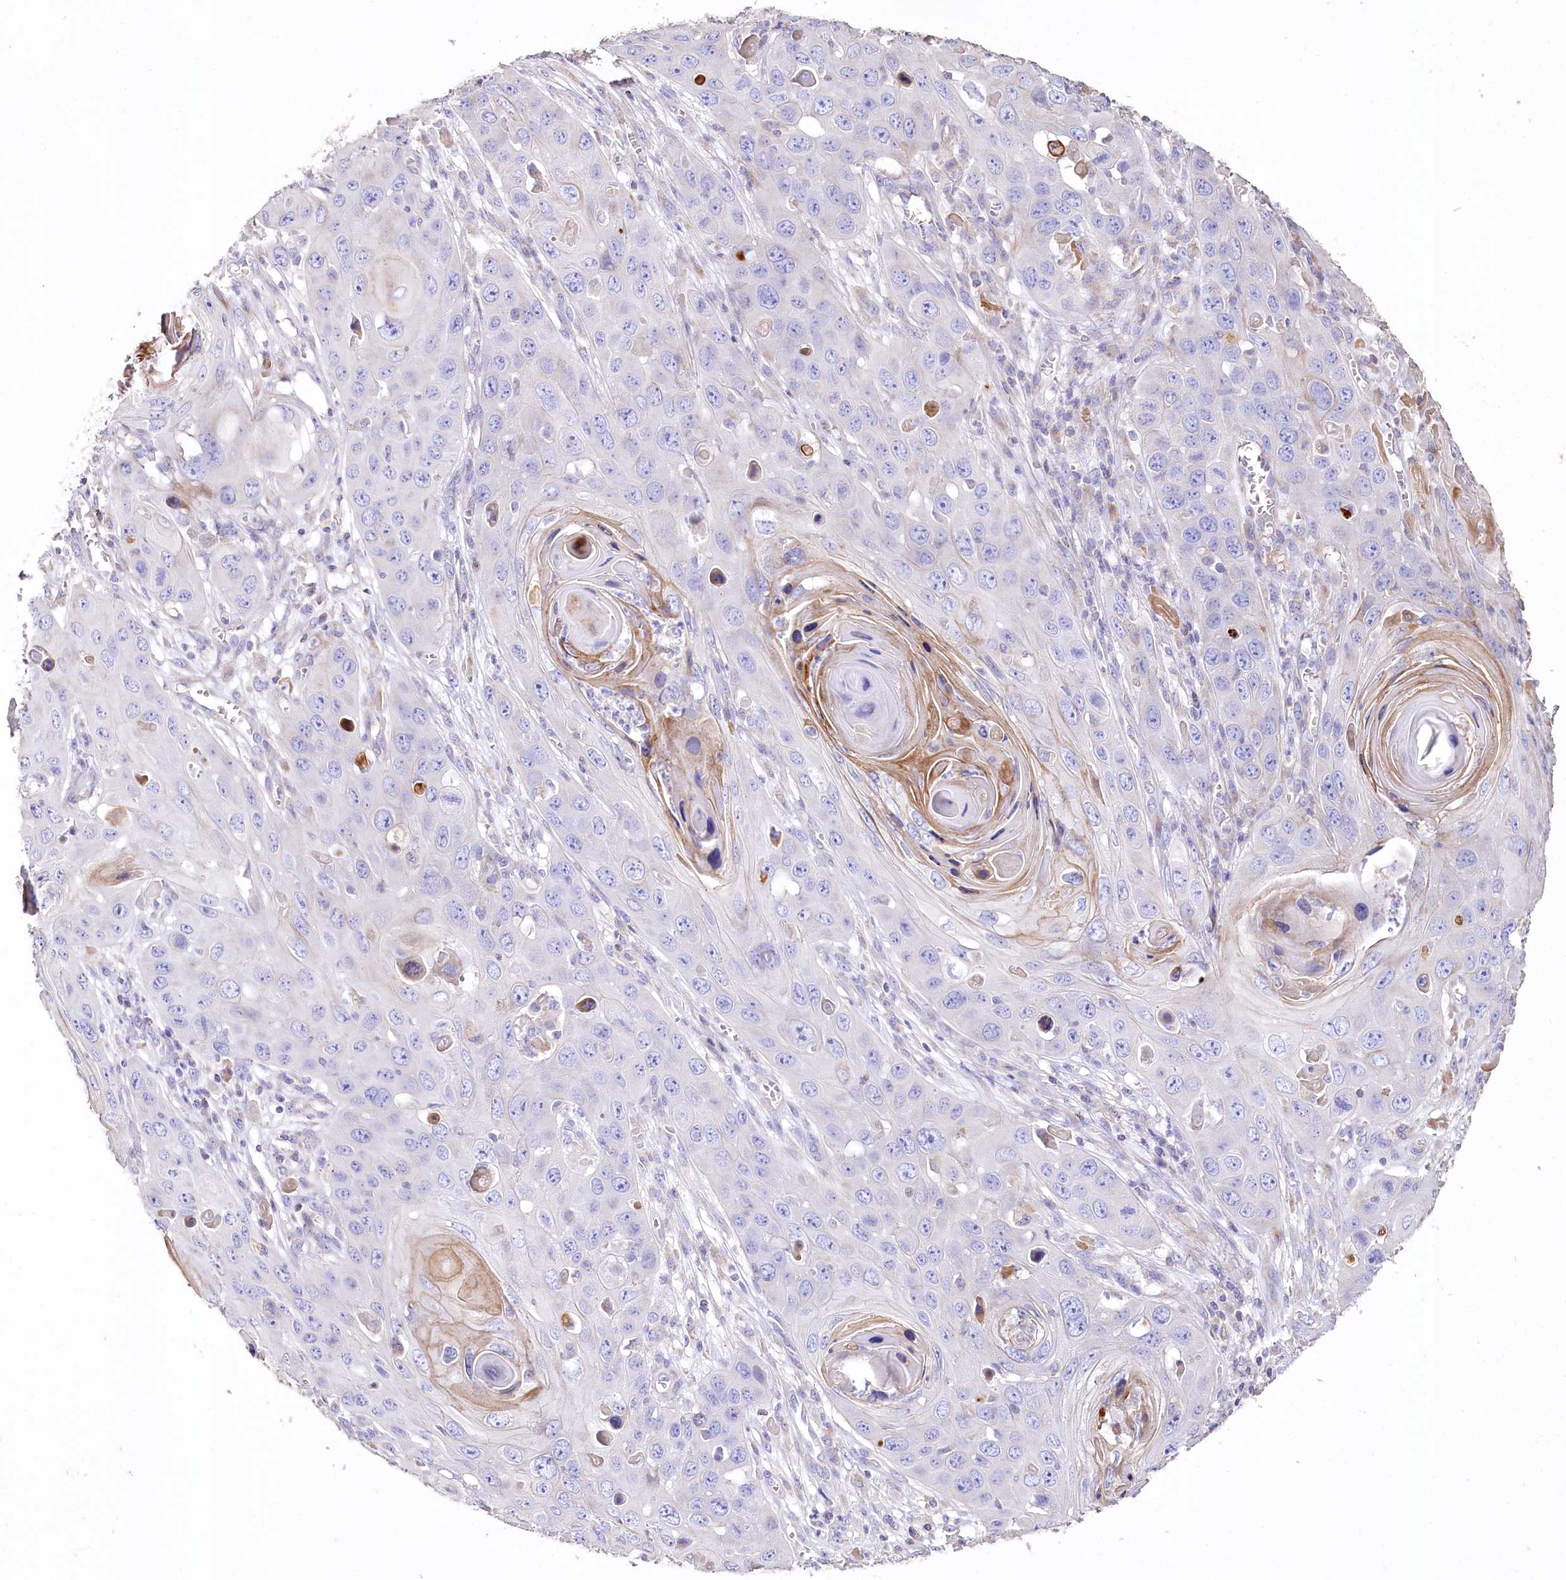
{"staining": {"intensity": "negative", "quantity": "none", "location": "none"}, "tissue": "skin cancer", "cell_type": "Tumor cells", "image_type": "cancer", "snomed": [{"axis": "morphology", "description": "Squamous cell carcinoma, NOS"}, {"axis": "topography", "description": "Skin"}], "caption": "The IHC micrograph has no significant expression in tumor cells of skin cancer tissue.", "gene": "PTER", "patient": {"sex": "male", "age": 55}}